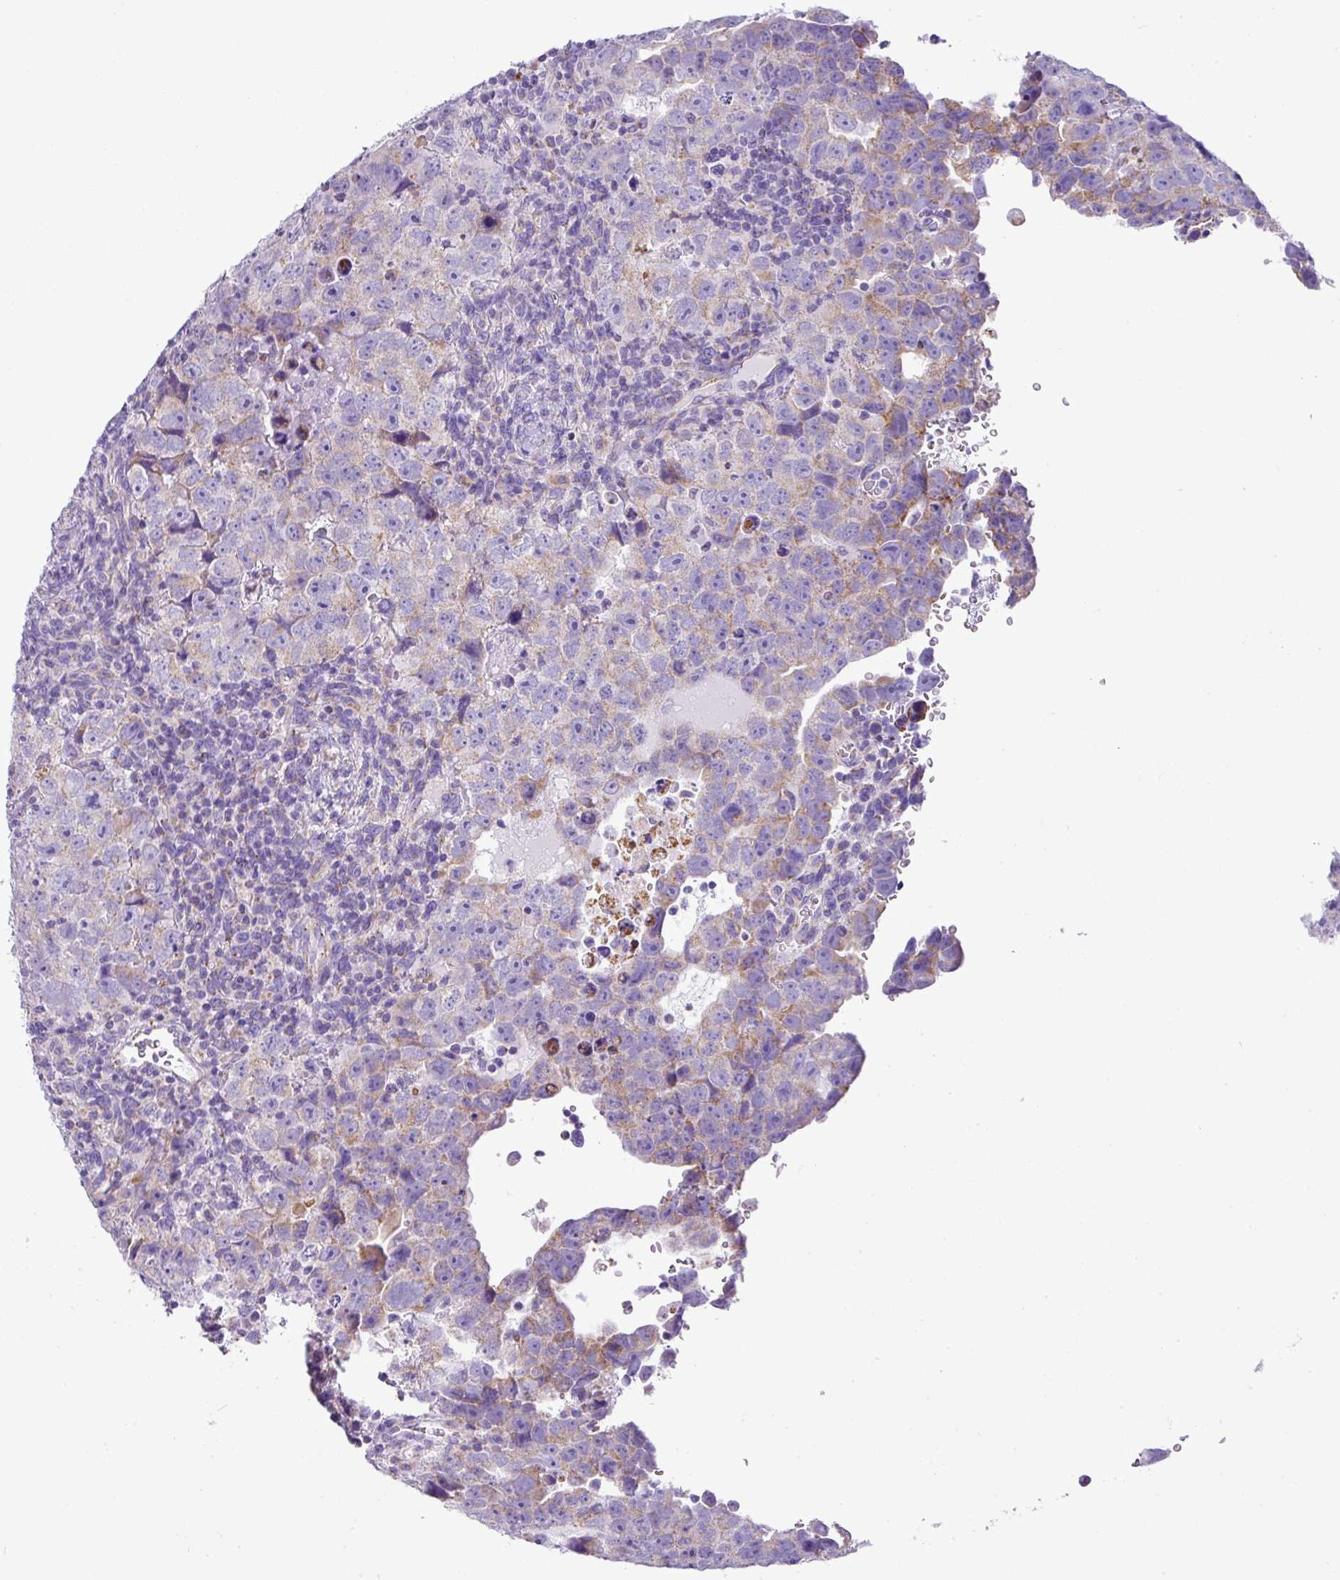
{"staining": {"intensity": "moderate", "quantity": "<25%", "location": "cytoplasmic/membranous"}, "tissue": "testis cancer", "cell_type": "Tumor cells", "image_type": "cancer", "snomed": [{"axis": "morphology", "description": "Carcinoma, Embryonal, NOS"}, {"axis": "topography", "description": "Testis"}], "caption": "Embryonal carcinoma (testis) stained with DAB IHC reveals low levels of moderate cytoplasmic/membranous positivity in about <25% of tumor cells. The protein is shown in brown color, while the nuclei are stained blue.", "gene": "PGAP4", "patient": {"sex": "male", "age": 24}}